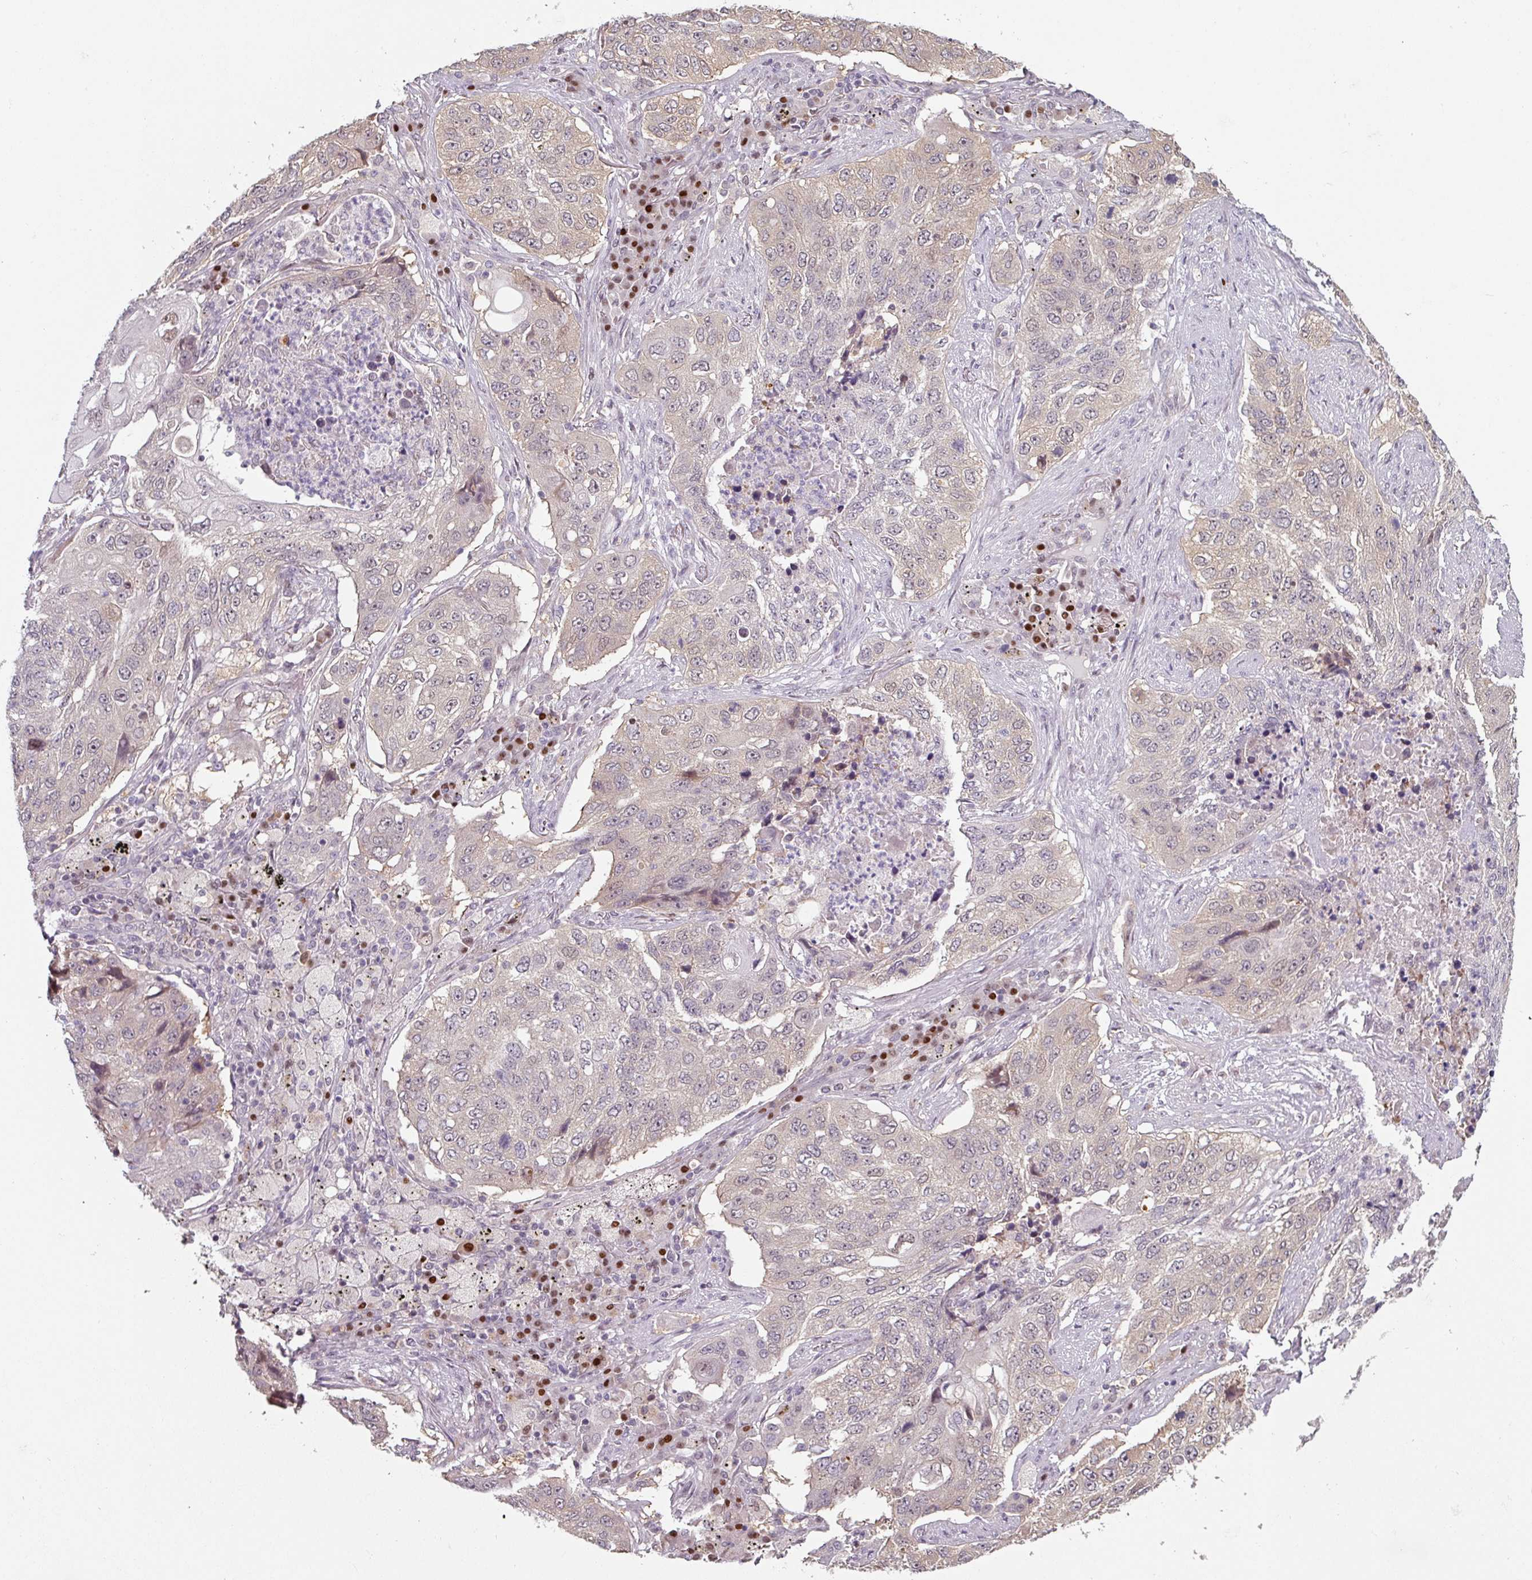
{"staining": {"intensity": "weak", "quantity": "<25%", "location": "cytoplasmic/membranous"}, "tissue": "lung cancer", "cell_type": "Tumor cells", "image_type": "cancer", "snomed": [{"axis": "morphology", "description": "Squamous cell carcinoma, NOS"}, {"axis": "topography", "description": "Lung"}], "caption": "The histopathology image displays no significant expression in tumor cells of squamous cell carcinoma (lung). The staining is performed using DAB (3,3'-diaminobenzidine) brown chromogen with nuclei counter-stained in using hematoxylin.", "gene": "ZBTB6", "patient": {"sex": "female", "age": 63}}